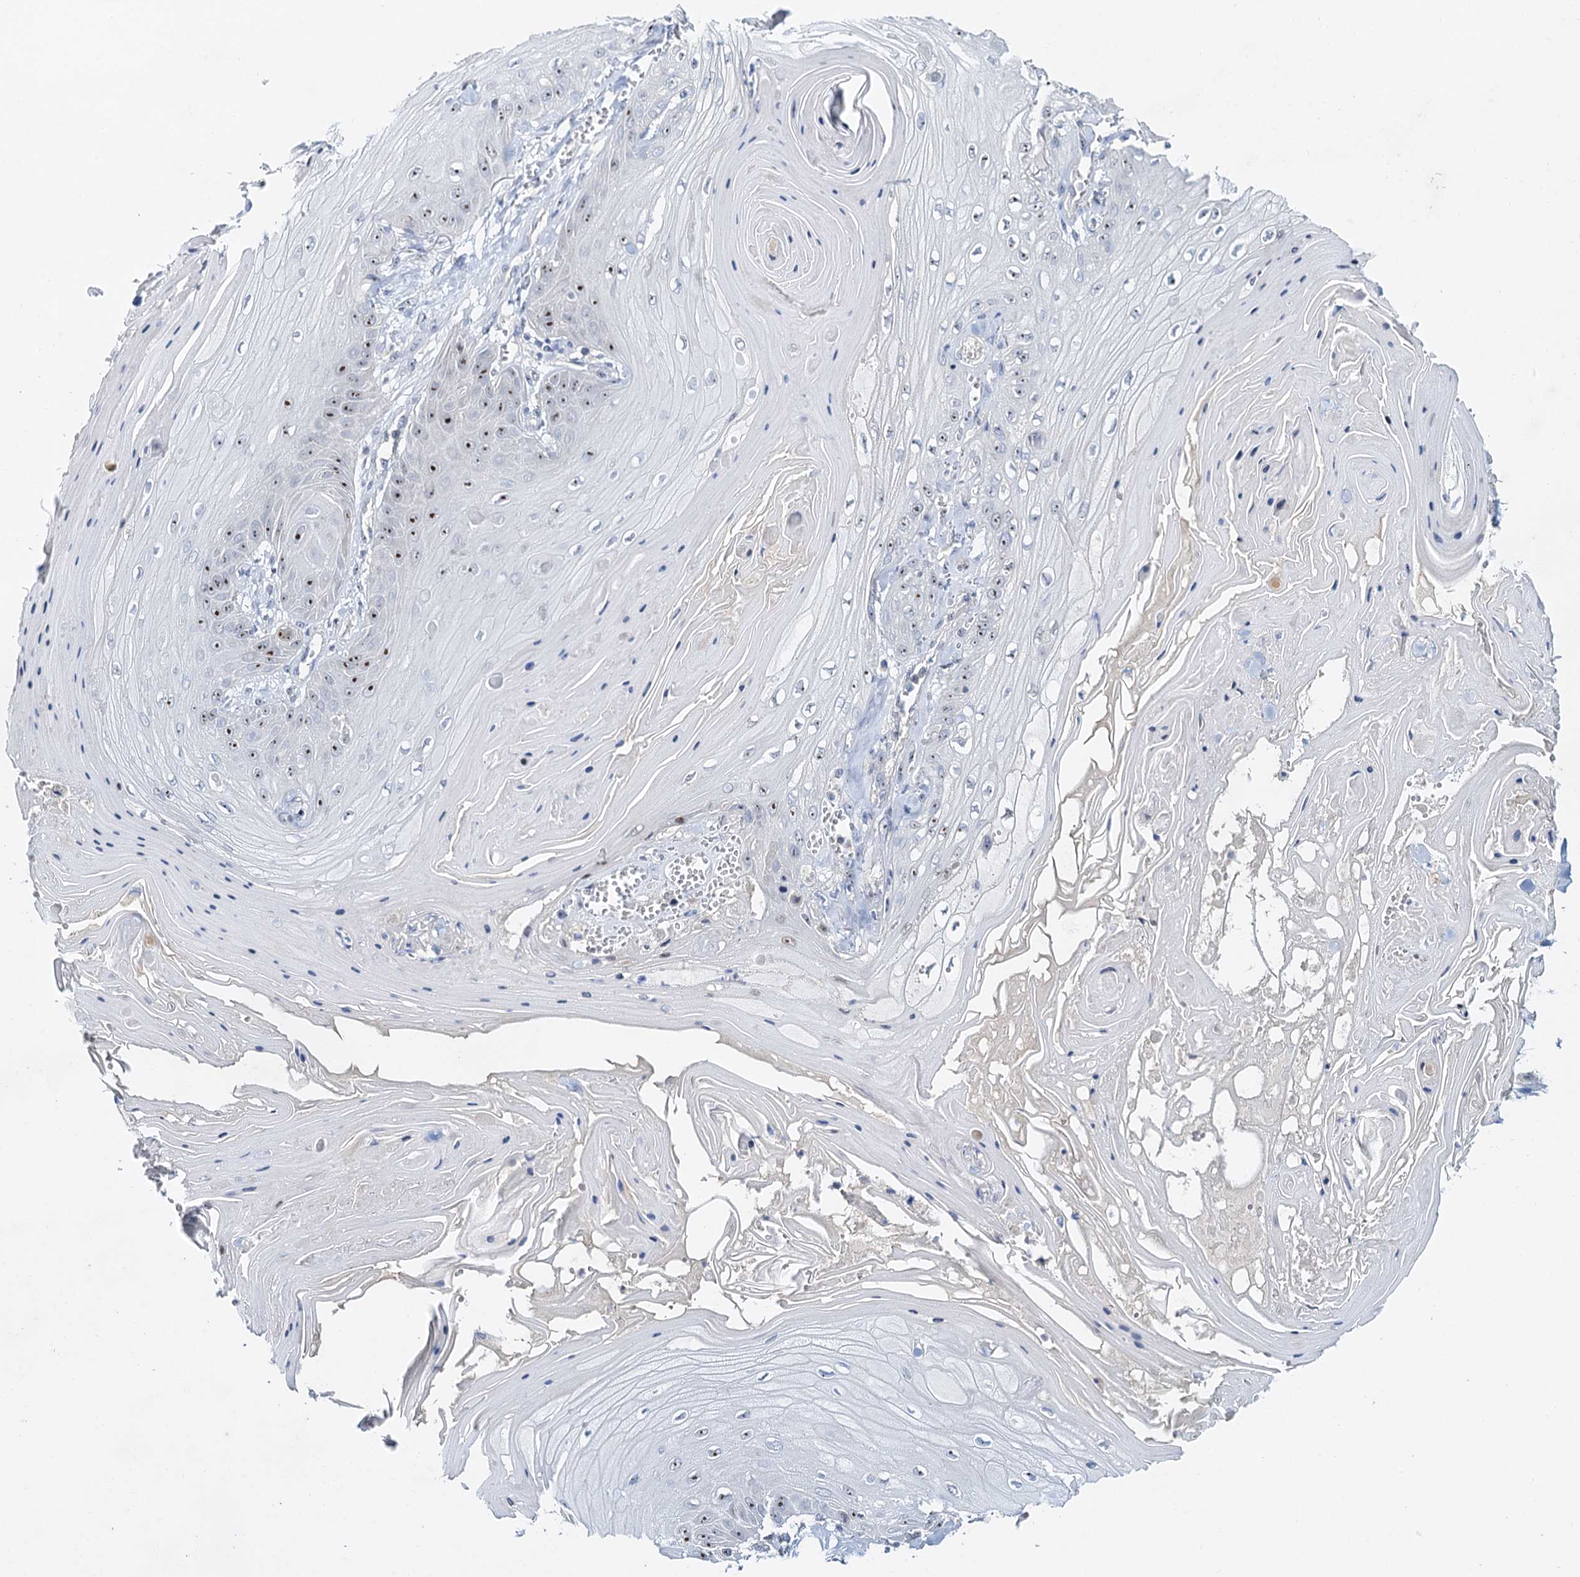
{"staining": {"intensity": "moderate", "quantity": "25%-75%", "location": "nuclear"}, "tissue": "skin cancer", "cell_type": "Tumor cells", "image_type": "cancer", "snomed": [{"axis": "morphology", "description": "Squamous cell carcinoma, NOS"}, {"axis": "topography", "description": "Skin"}], "caption": "IHC micrograph of skin squamous cell carcinoma stained for a protein (brown), which demonstrates medium levels of moderate nuclear positivity in approximately 25%-75% of tumor cells.", "gene": "NOP2", "patient": {"sex": "male", "age": 74}}